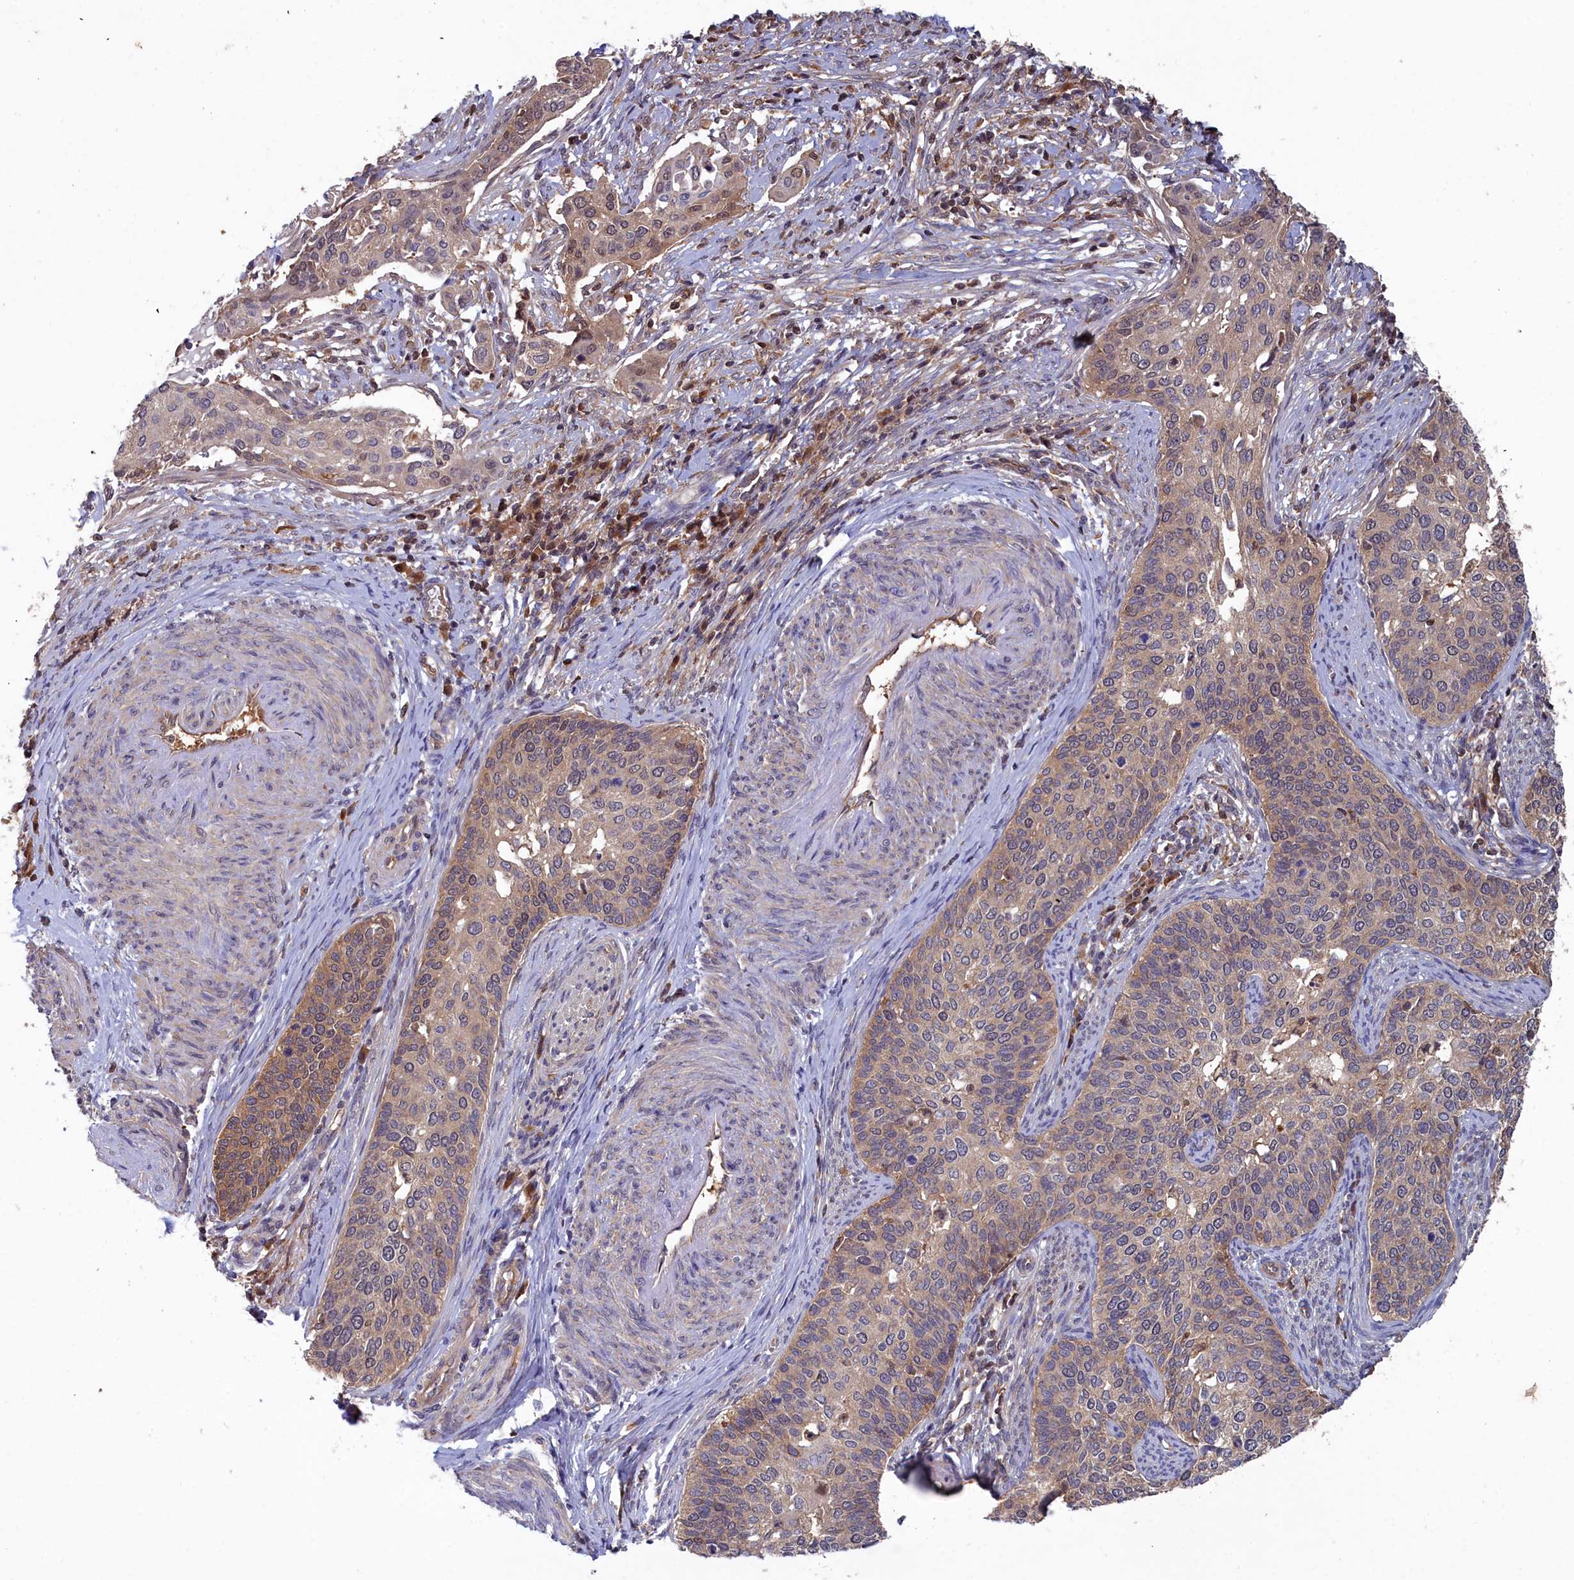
{"staining": {"intensity": "moderate", "quantity": "25%-75%", "location": "cytoplasmic/membranous"}, "tissue": "cervical cancer", "cell_type": "Tumor cells", "image_type": "cancer", "snomed": [{"axis": "morphology", "description": "Squamous cell carcinoma, NOS"}, {"axis": "topography", "description": "Cervix"}], "caption": "About 25%-75% of tumor cells in cervical squamous cell carcinoma demonstrate moderate cytoplasmic/membranous protein staining as visualized by brown immunohistochemical staining.", "gene": "GFRA2", "patient": {"sex": "female", "age": 44}}